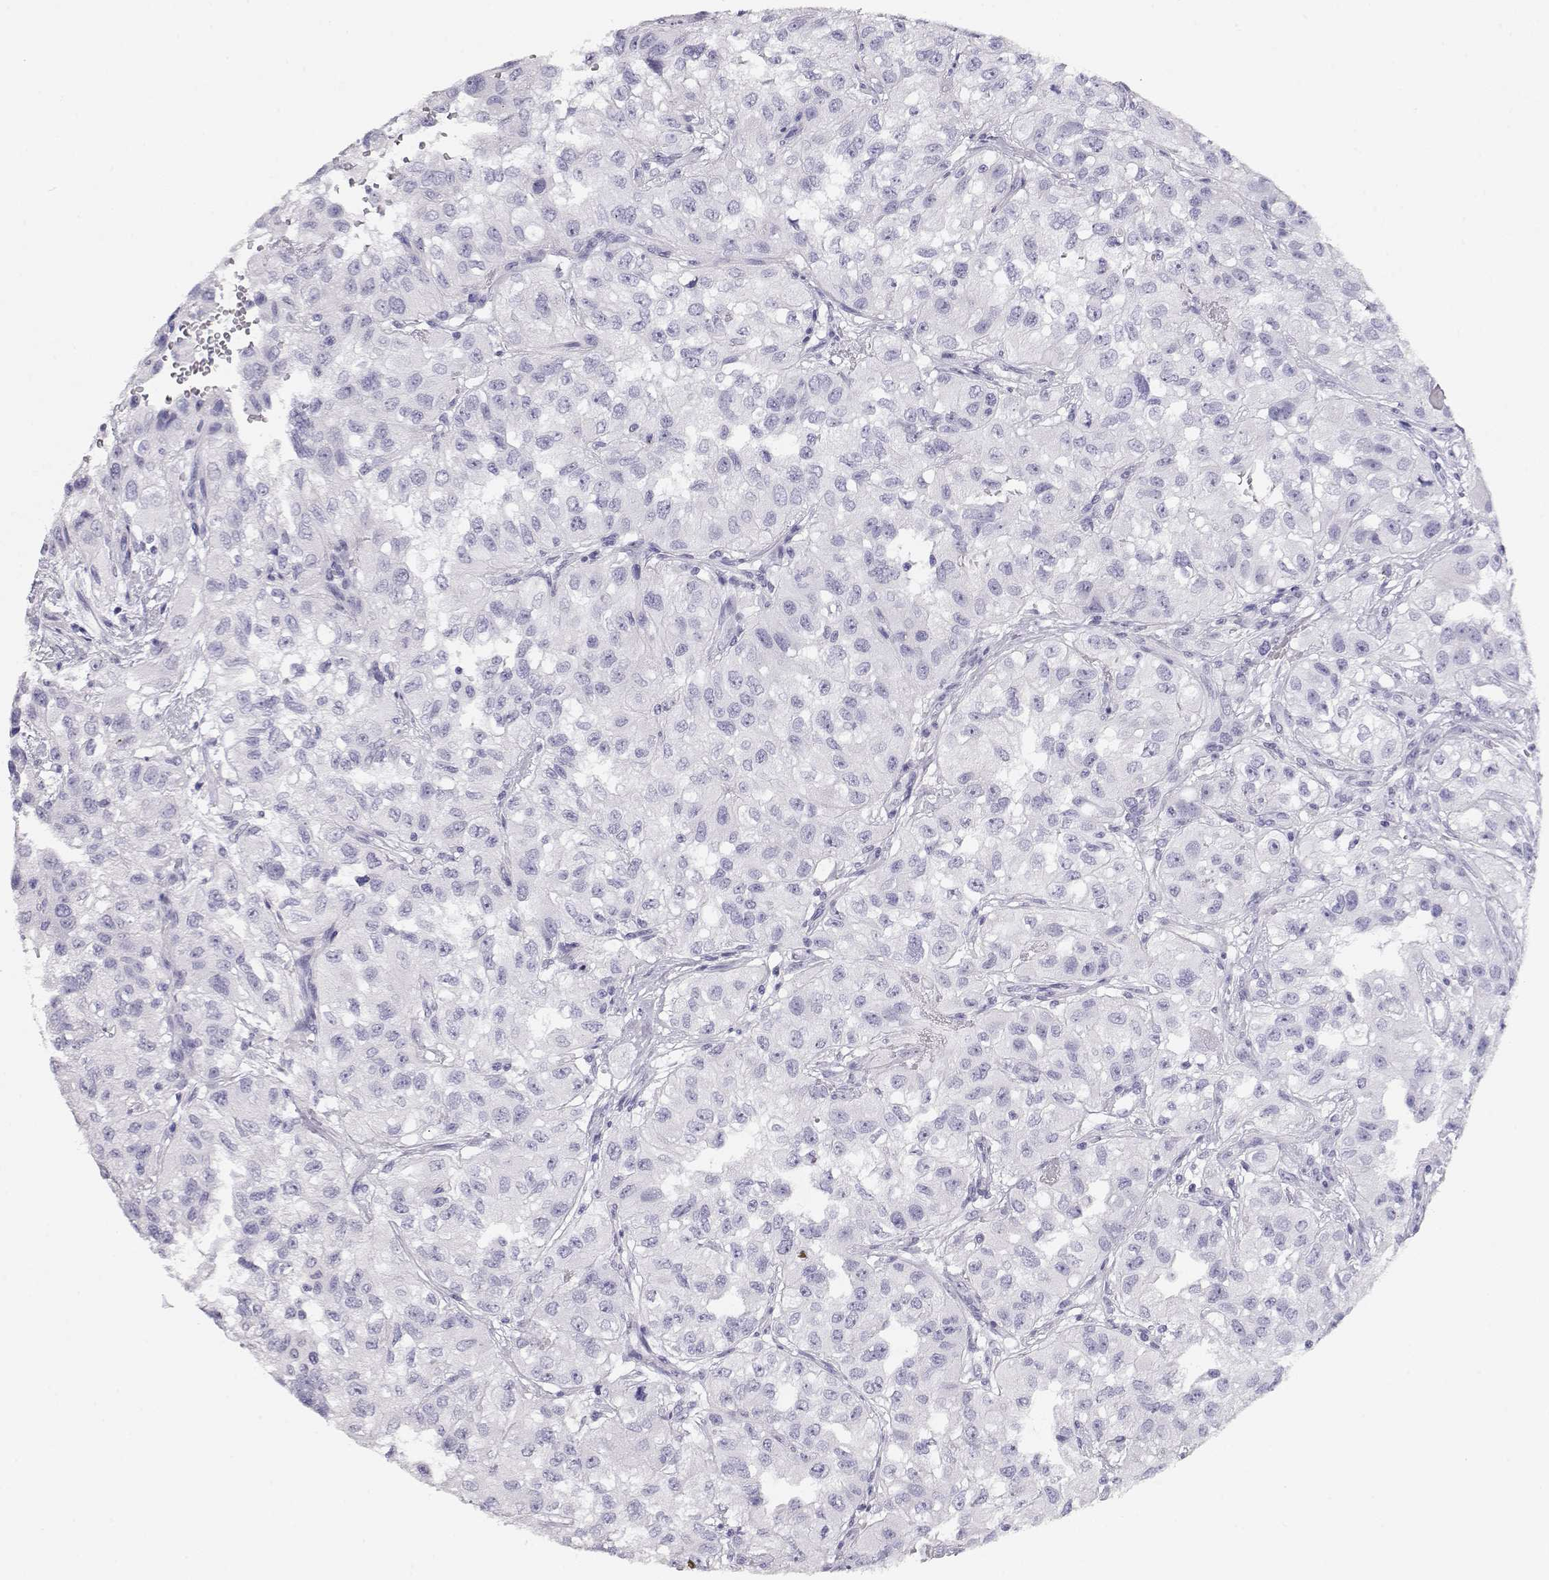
{"staining": {"intensity": "negative", "quantity": "none", "location": "none"}, "tissue": "renal cancer", "cell_type": "Tumor cells", "image_type": "cancer", "snomed": [{"axis": "morphology", "description": "Adenocarcinoma, NOS"}, {"axis": "topography", "description": "Kidney"}], "caption": "DAB (3,3'-diaminobenzidine) immunohistochemical staining of renal cancer demonstrates no significant staining in tumor cells.", "gene": "MAGEC1", "patient": {"sex": "male", "age": 64}}